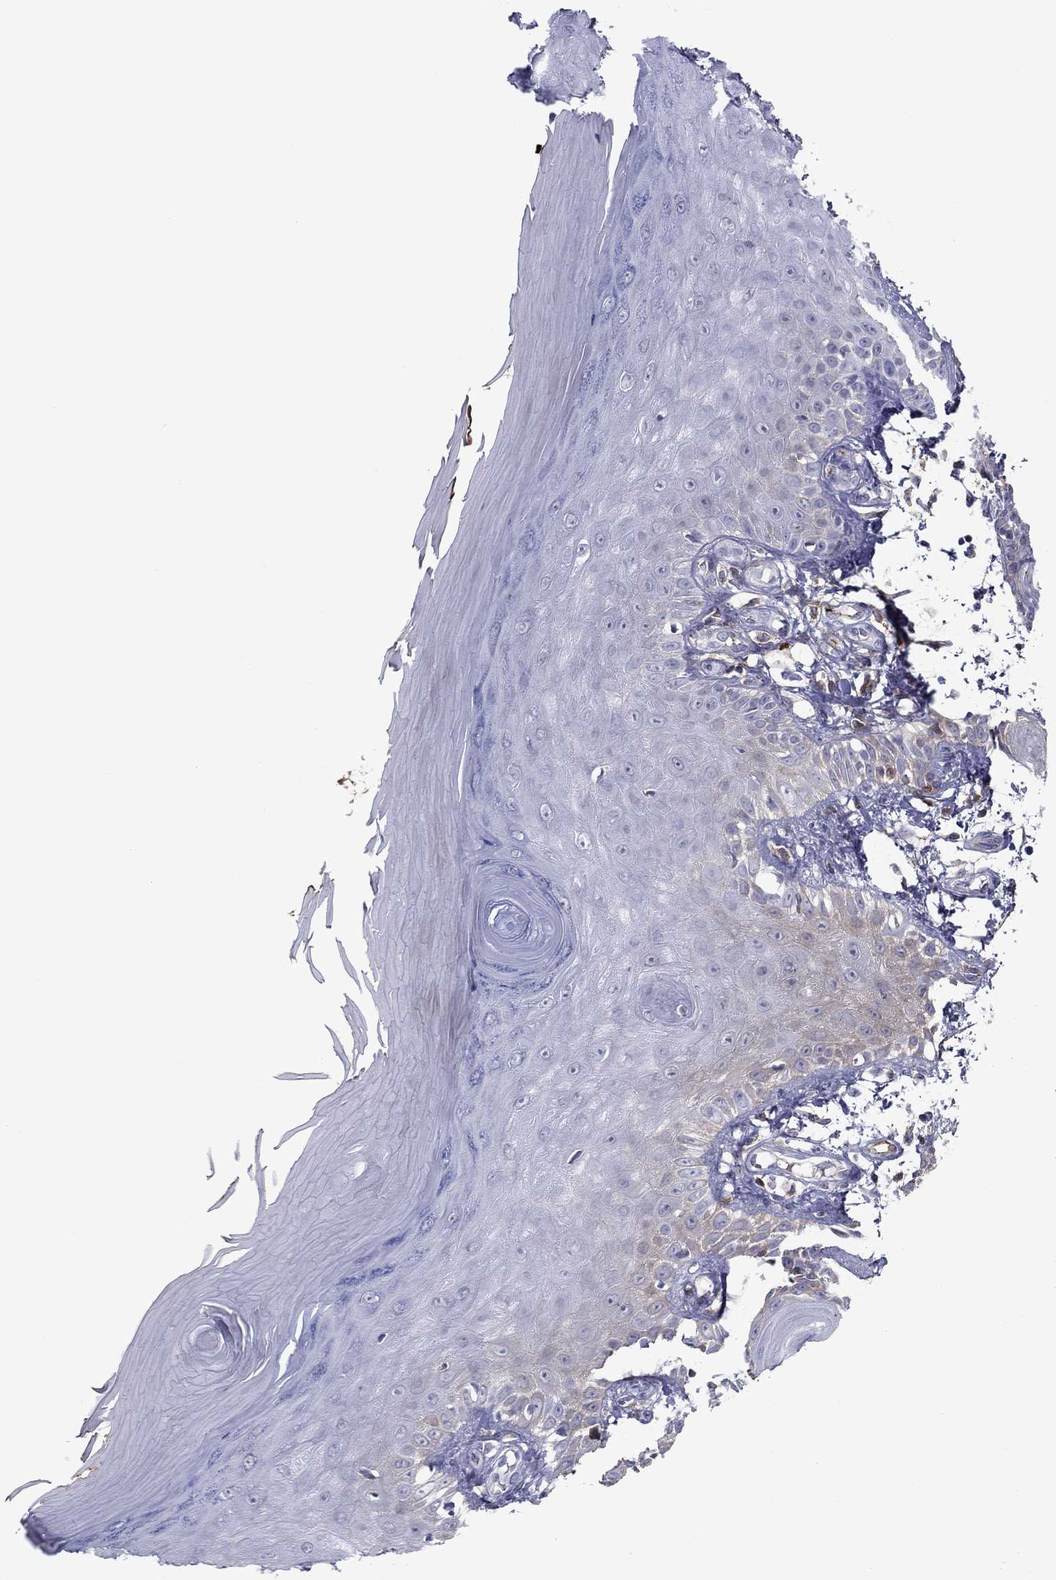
{"staining": {"intensity": "negative", "quantity": "none", "location": "none"}, "tissue": "skin", "cell_type": "Fibroblasts", "image_type": "normal", "snomed": [{"axis": "morphology", "description": "Normal tissue, NOS"}, {"axis": "morphology", "description": "Inflammation, NOS"}, {"axis": "morphology", "description": "Fibrosis, NOS"}, {"axis": "topography", "description": "Skin"}], "caption": "This is an immunohistochemistry (IHC) photomicrograph of benign skin. There is no staining in fibroblasts.", "gene": "HPX", "patient": {"sex": "male", "age": 71}}